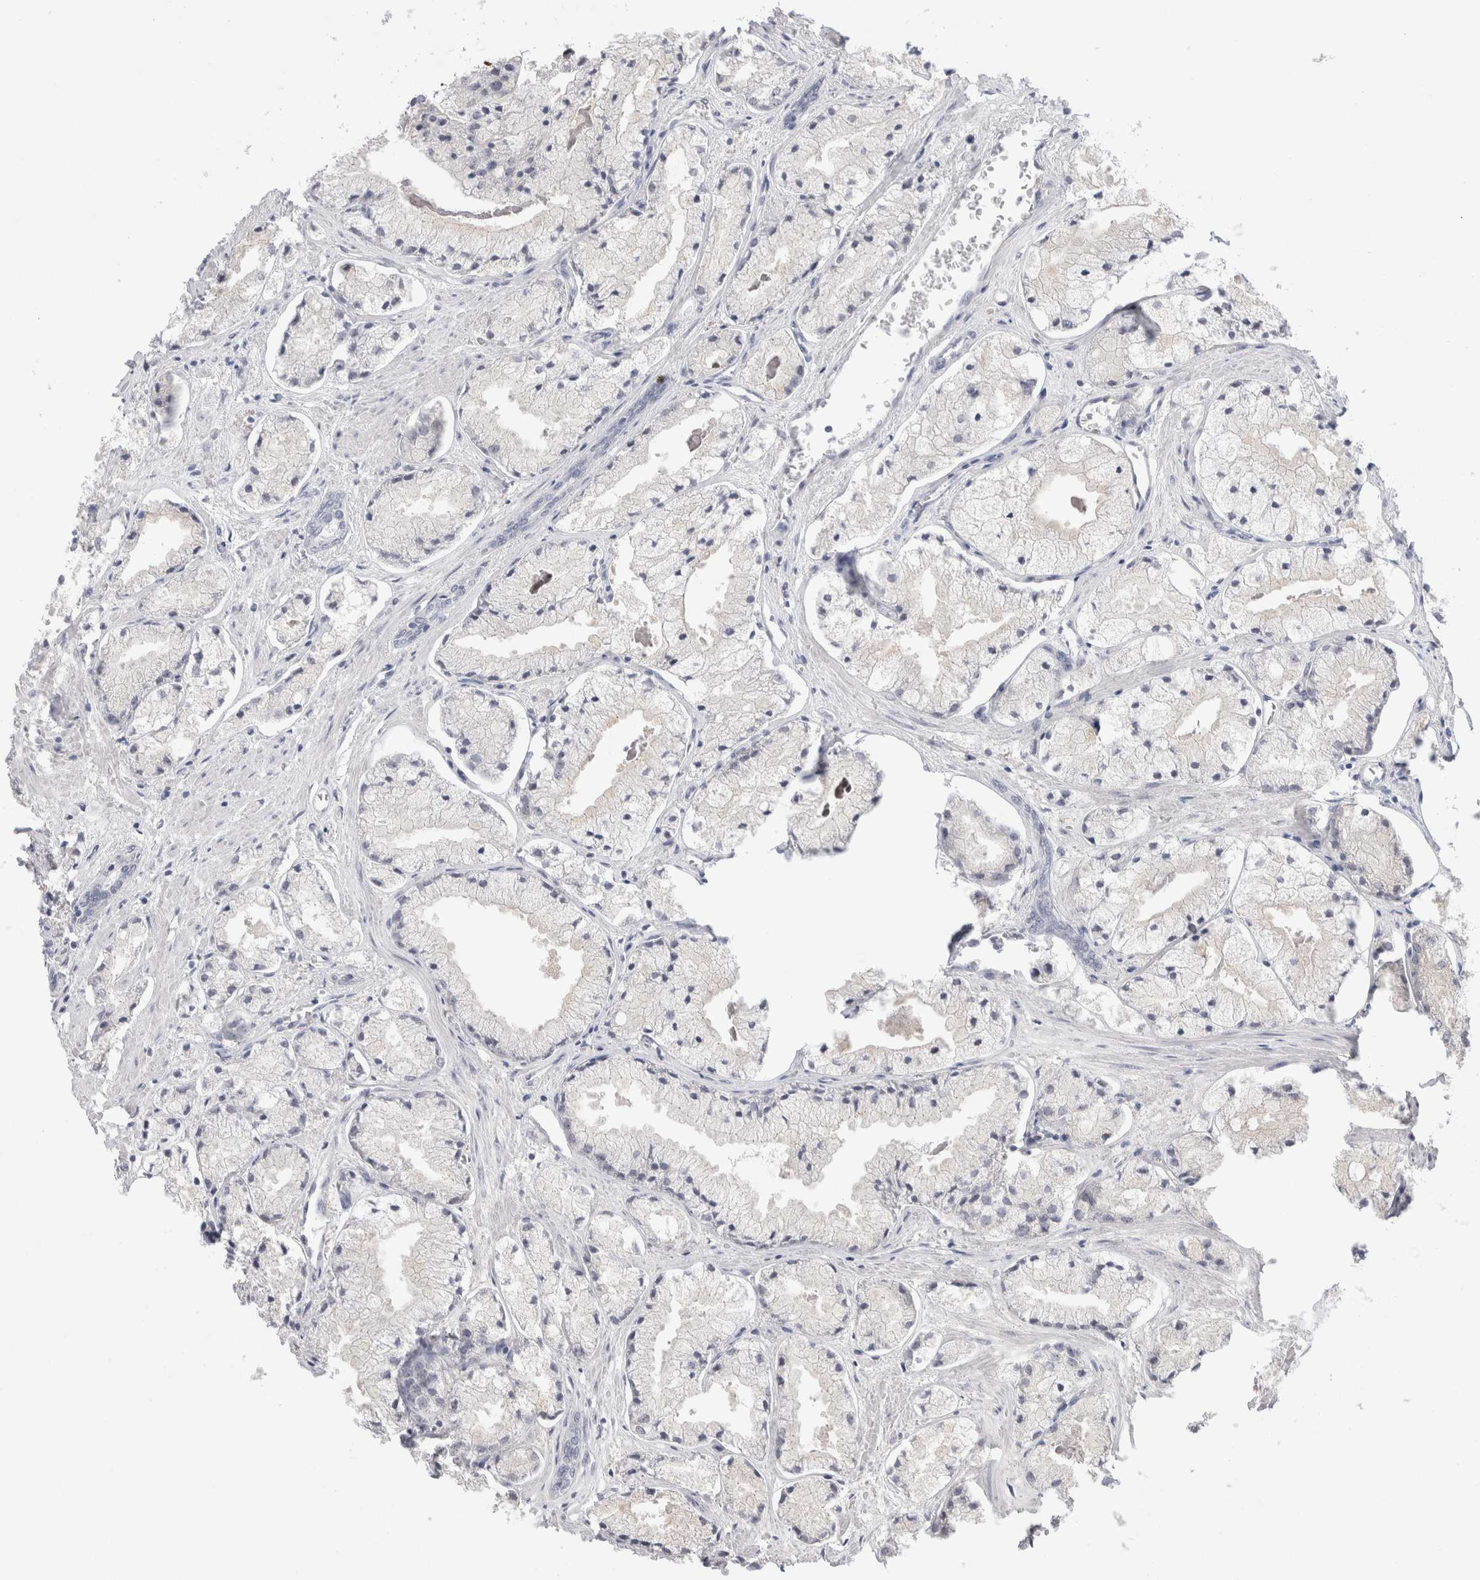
{"staining": {"intensity": "negative", "quantity": "none", "location": "none"}, "tissue": "prostate cancer", "cell_type": "Tumor cells", "image_type": "cancer", "snomed": [{"axis": "morphology", "description": "Adenocarcinoma, High grade"}, {"axis": "topography", "description": "Prostate"}], "caption": "High magnification brightfield microscopy of prostate cancer stained with DAB (3,3'-diaminobenzidine) (brown) and counterstained with hematoxylin (blue): tumor cells show no significant positivity. (Brightfield microscopy of DAB (3,3'-diaminobenzidine) IHC at high magnification).", "gene": "ZNF24", "patient": {"sex": "male", "age": 50}}